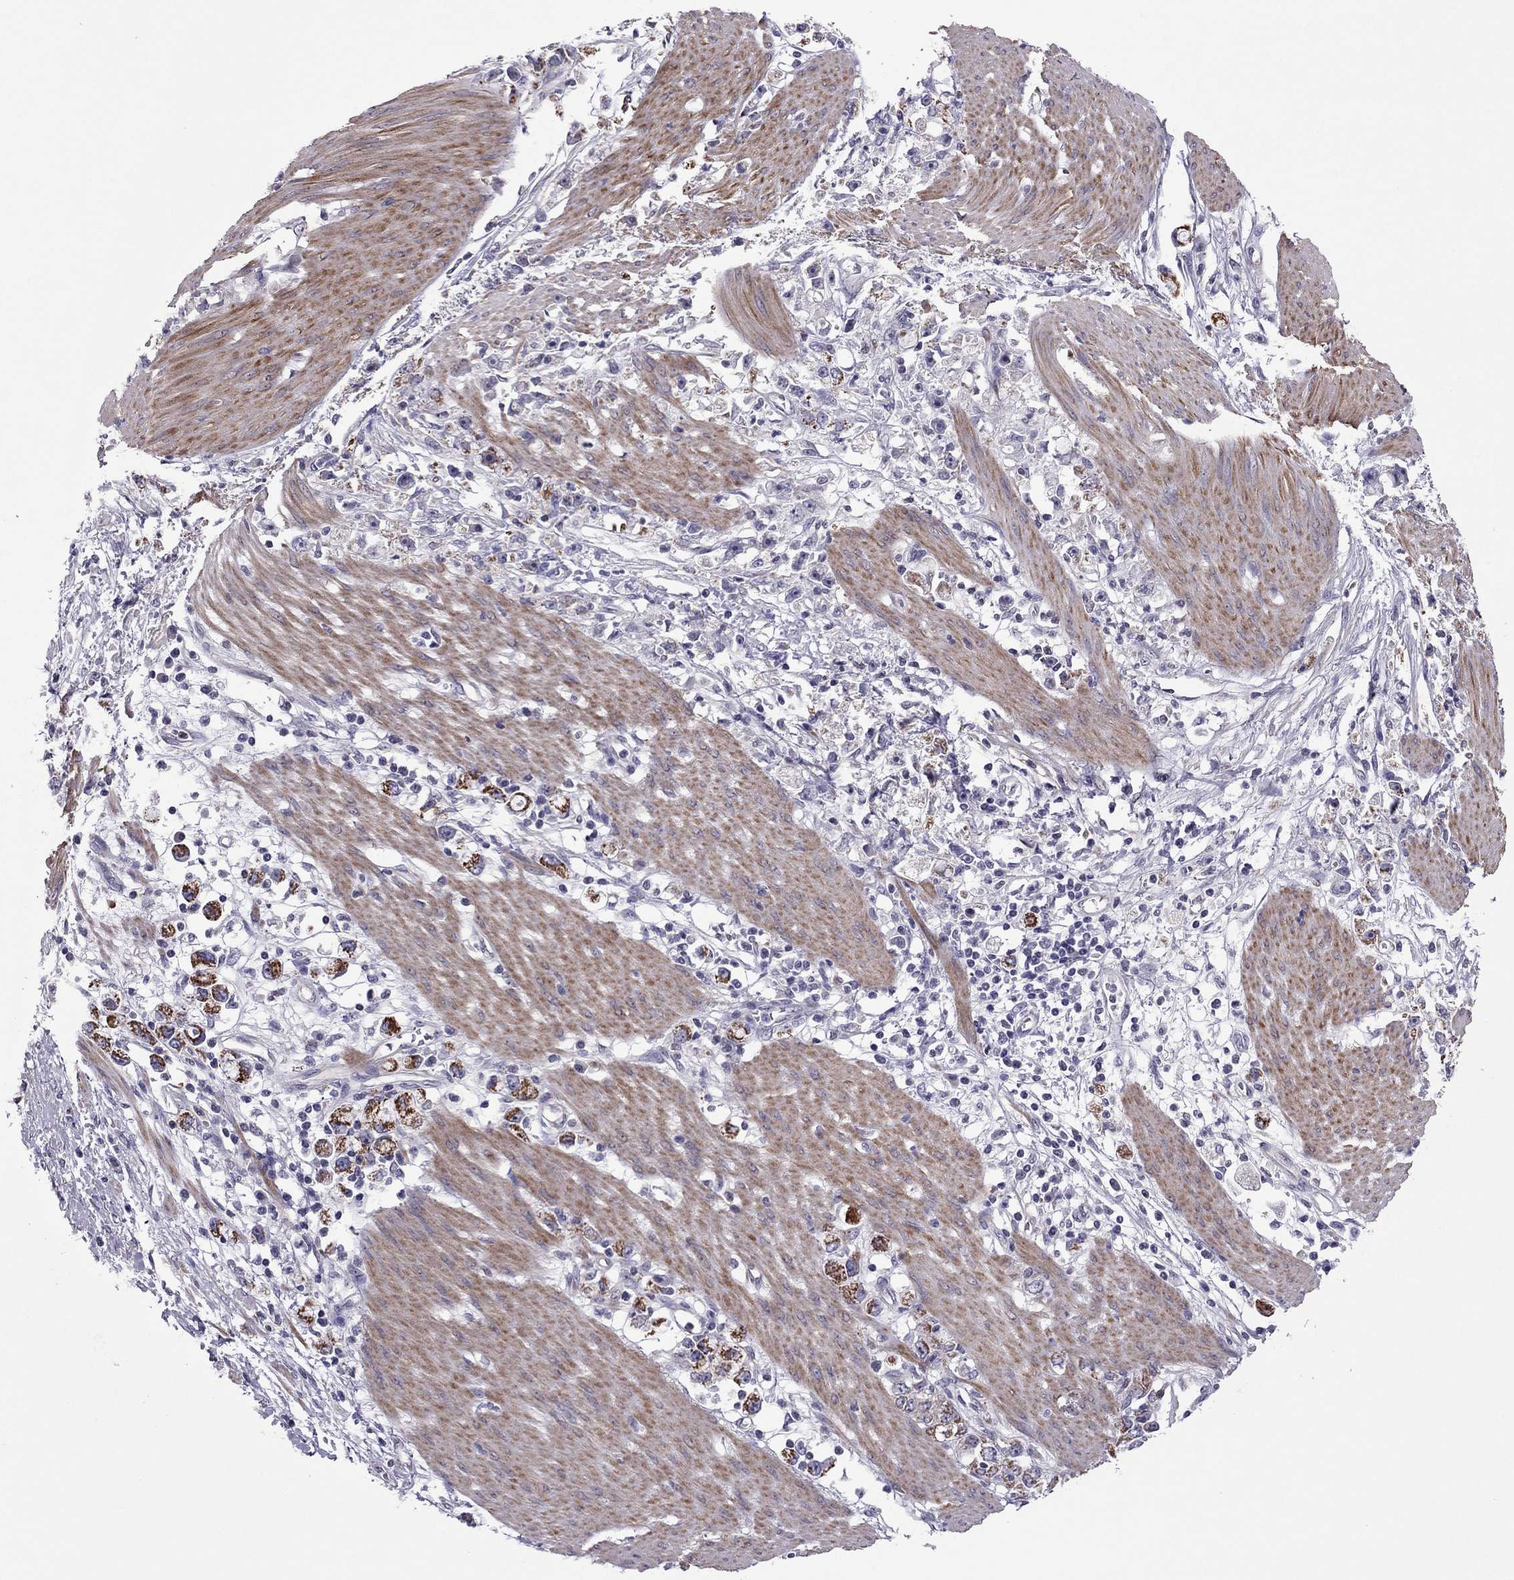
{"staining": {"intensity": "strong", "quantity": "25%-75%", "location": "cytoplasmic/membranous"}, "tissue": "stomach cancer", "cell_type": "Tumor cells", "image_type": "cancer", "snomed": [{"axis": "morphology", "description": "Adenocarcinoma, NOS"}, {"axis": "topography", "description": "Stomach"}], "caption": "Protein expression analysis of stomach adenocarcinoma displays strong cytoplasmic/membranous positivity in approximately 25%-75% of tumor cells.", "gene": "SLC16A8", "patient": {"sex": "female", "age": 59}}